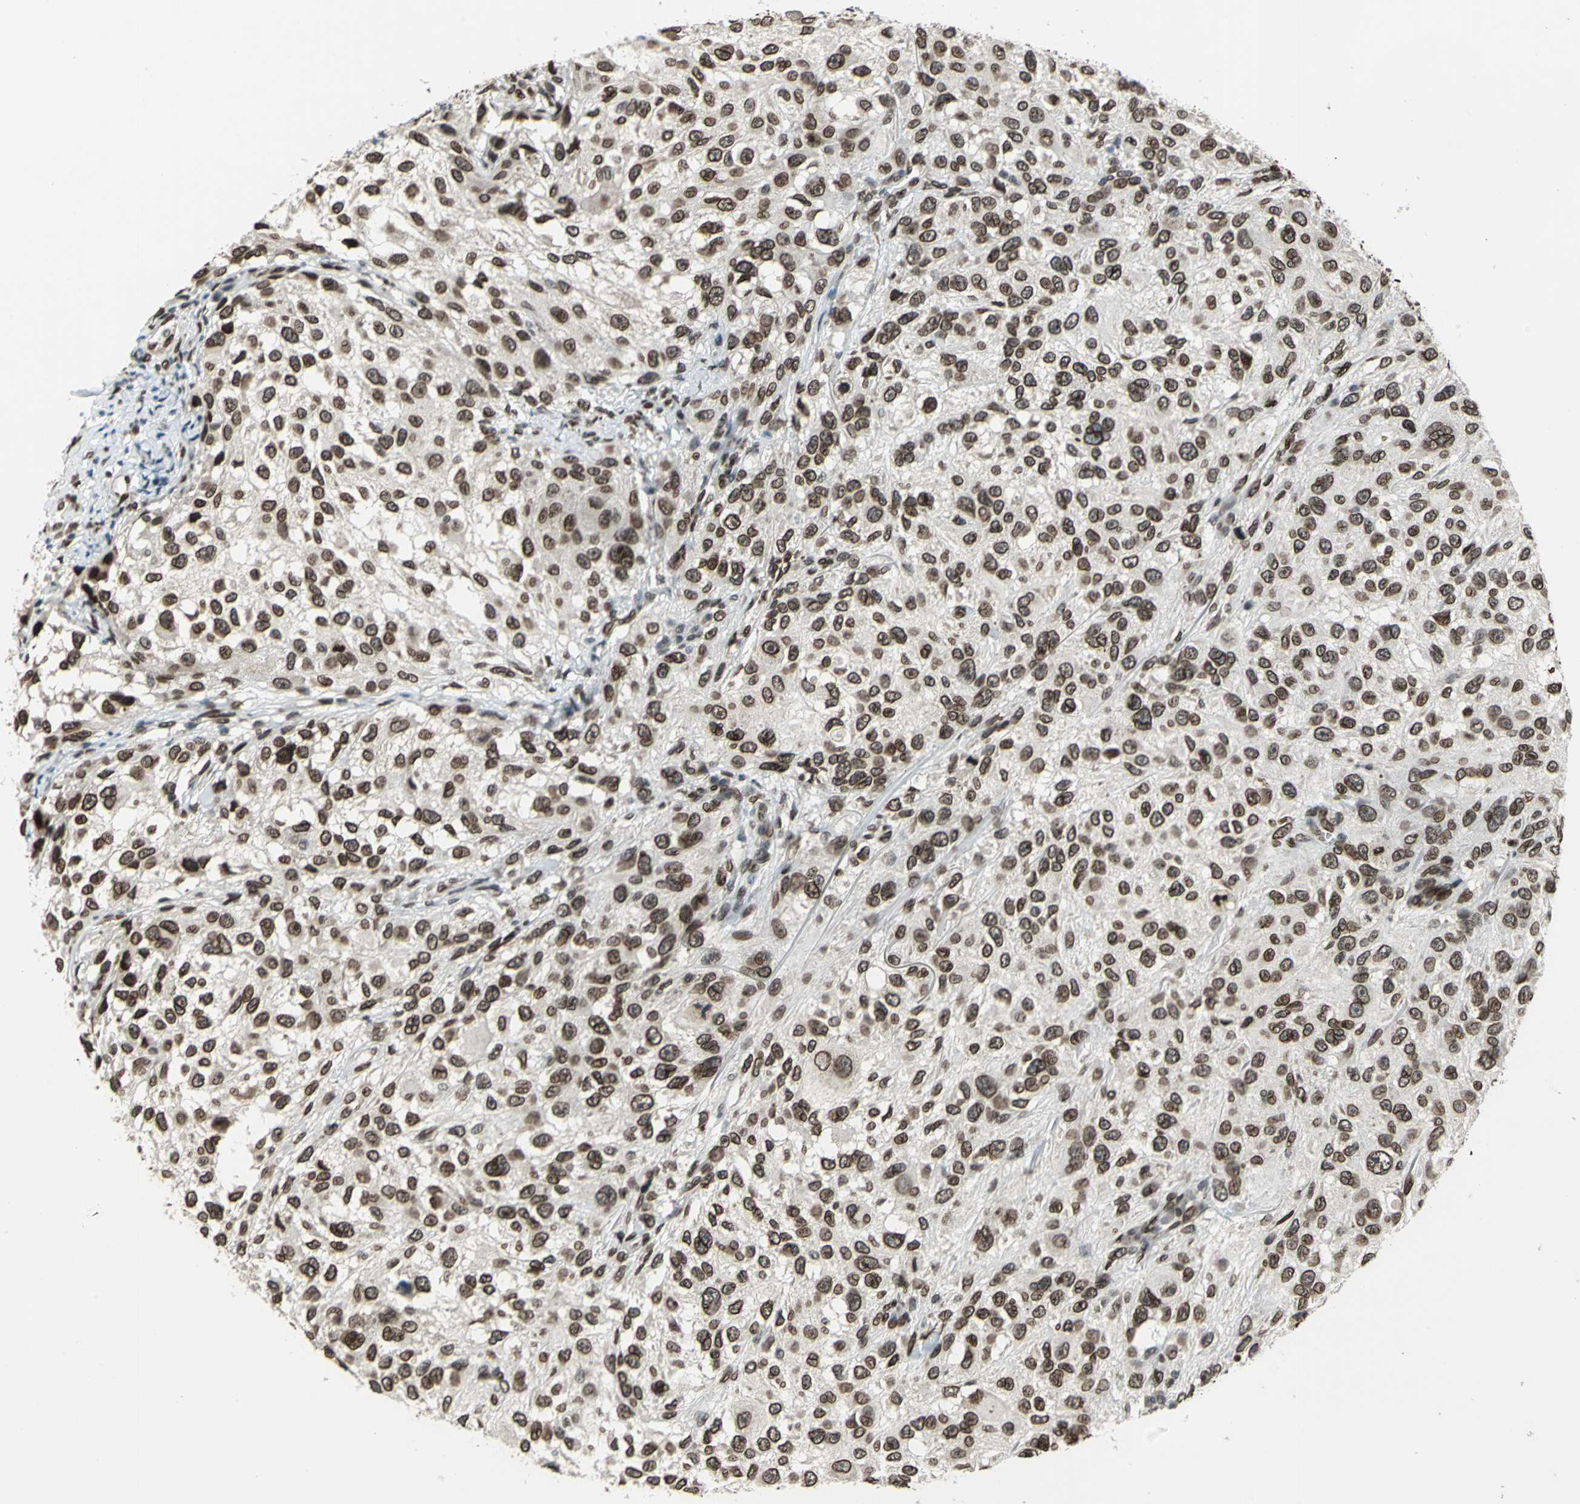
{"staining": {"intensity": "strong", "quantity": ">75%", "location": "cytoplasmic/membranous,nuclear"}, "tissue": "melanoma", "cell_type": "Tumor cells", "image_type": "cancer", "snomed": [{"axis": "morphology", "description": "Necrosis, NOS"}, {"axis": "morphology", "description": "Malignant melanoma, NOS"}, {"axis": "topography", "description": "Skin"}], "caption": "High-power microscopy captured an IHC micrograph of malignant melanoma, revealing strong cytoplasmic/membranous and nuclear staining in approximately >75% of tumor cells.", "gene": "ISY1", "patient": {"sex": "female", "age": 87}}